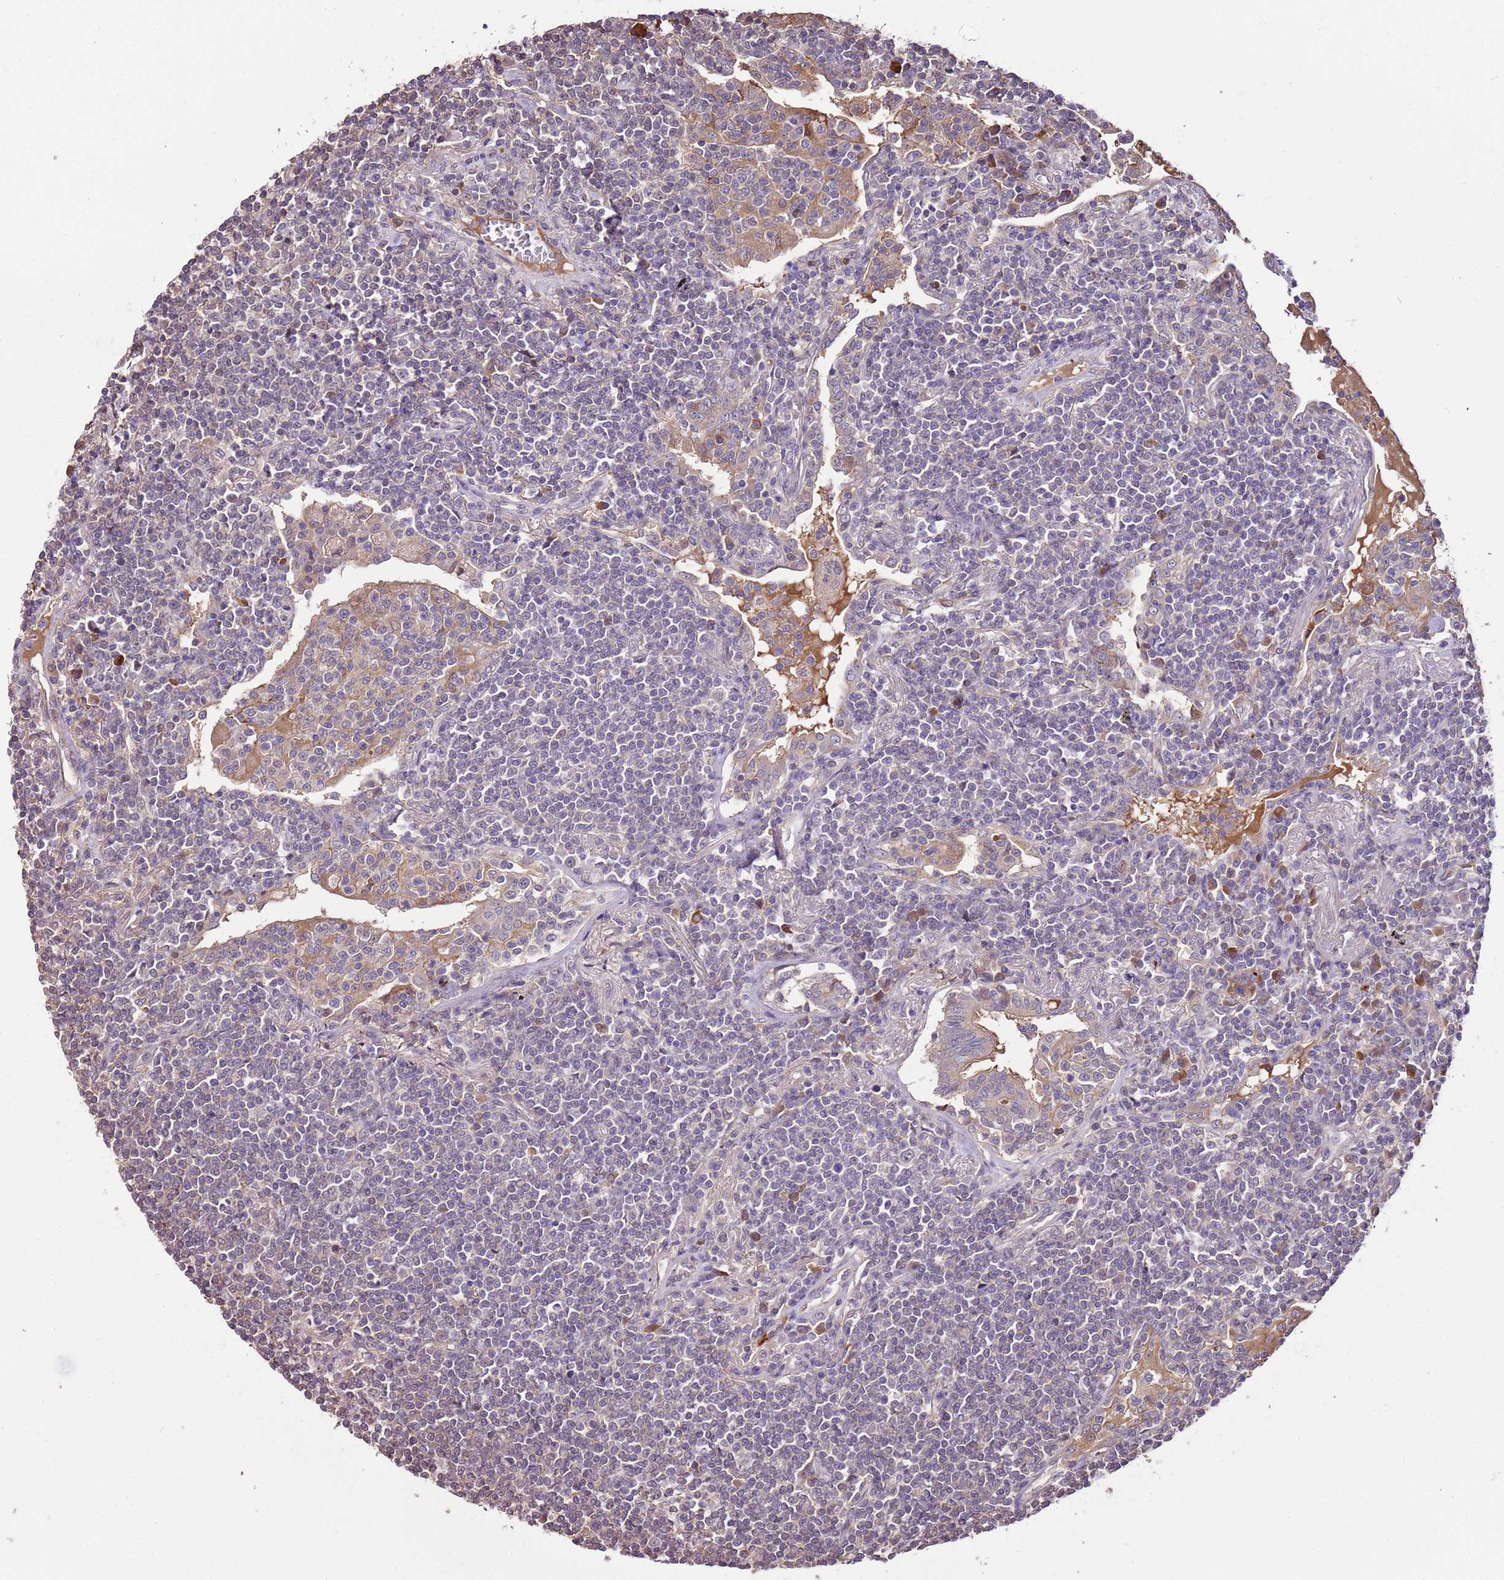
{"staining": {"intensity": "negative", "quantity": "none", "location": "none"}, "tissue": "lymphoma", "cell_type": "Tumor cells", "image_type": "cancer", "snomed": [{"axis": "morphology", "description": "Malignant lymphoma, non-Hodgkin's type, Low grade"}, {"axis": "topography", "description": "Lung"}], "caption": "A histopathology image of malignant lymphoma, non-Hodgkin's type (low-grade) stained for a protein displays no brown staining in tumor cells.", "gene": "BBS5", "patient": {"sex": "female", "age": 71}}